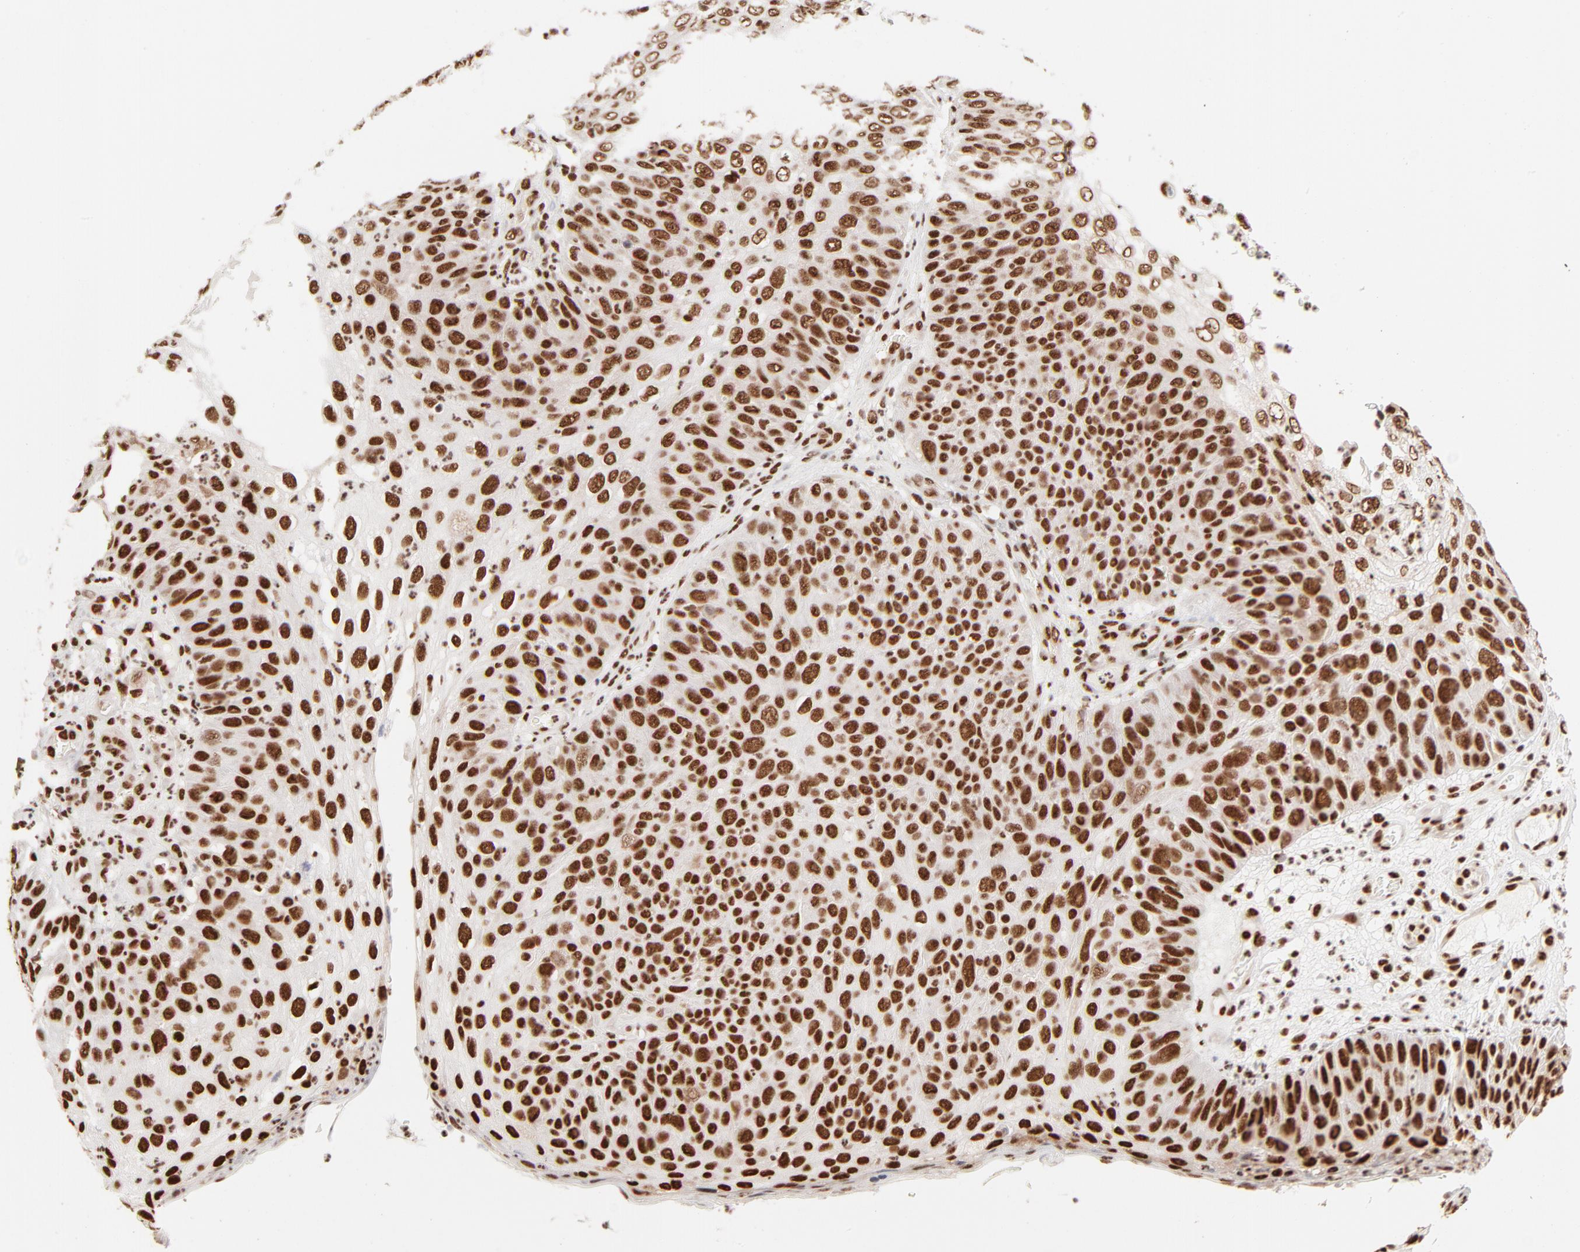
{"staining": {"intensity": "strong", "quantity": ">75%", "location": "nuclear"}, "tissue": "skin cancer", "cell_type": "Tumor cells", "image_type": "cancer", "snomed": [{"axis": "morphology", "description": "Squamous cell carcinoma, NOS"}, {"axis": "topography", "description": "Skin"}], "caption": "Skin cancer (squamous cell carcinoma) stained for a protein (brown) demonstrates strong nuclear positive expression in approximately >75% of tumor cells.", "gene": "TARDBP", "patient": {"sex": "male", "age": 87}}